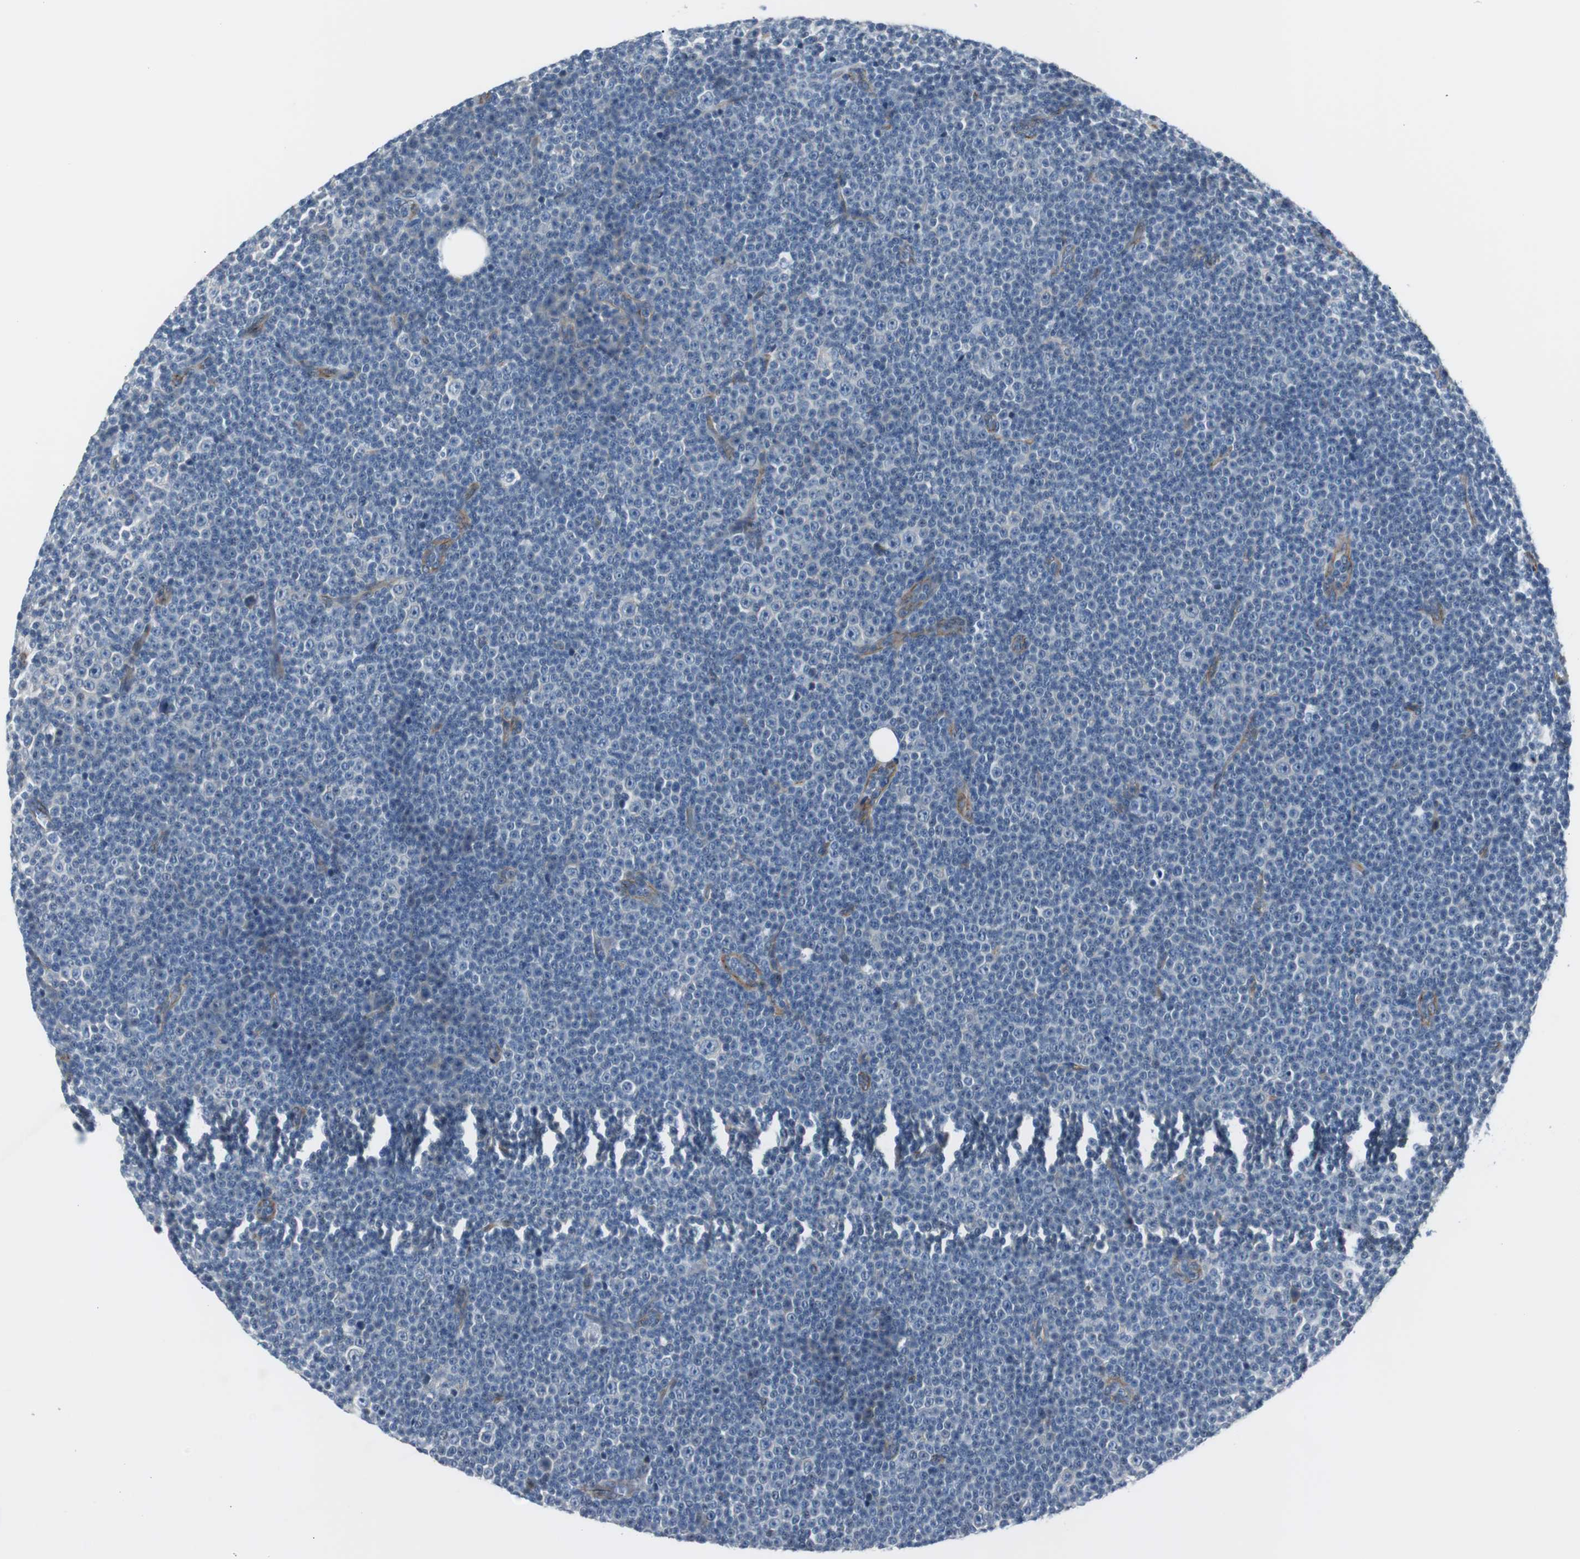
{"staining": {"intensity": "negative", "quantity": "none", "location": "none"}, "tissue": "lymphoma", "cell_type": "Tumor cells", "image_type": "cancer", "snomed": [{"axis": "morphology", "description": "Malignant lymphoma, non-Hodgkin's type, Low grade"}, {"axis": "topography", "description": "Lymph node"}], "caption": "Tumor cells are negative for brown protein staining in lymphoma. The staining is performed using DAB brown chromogen with nuclei counter-stained in using hematoxylin.", "gene": "STXBP4", "patient": {"sex": "female", "age": 67}}